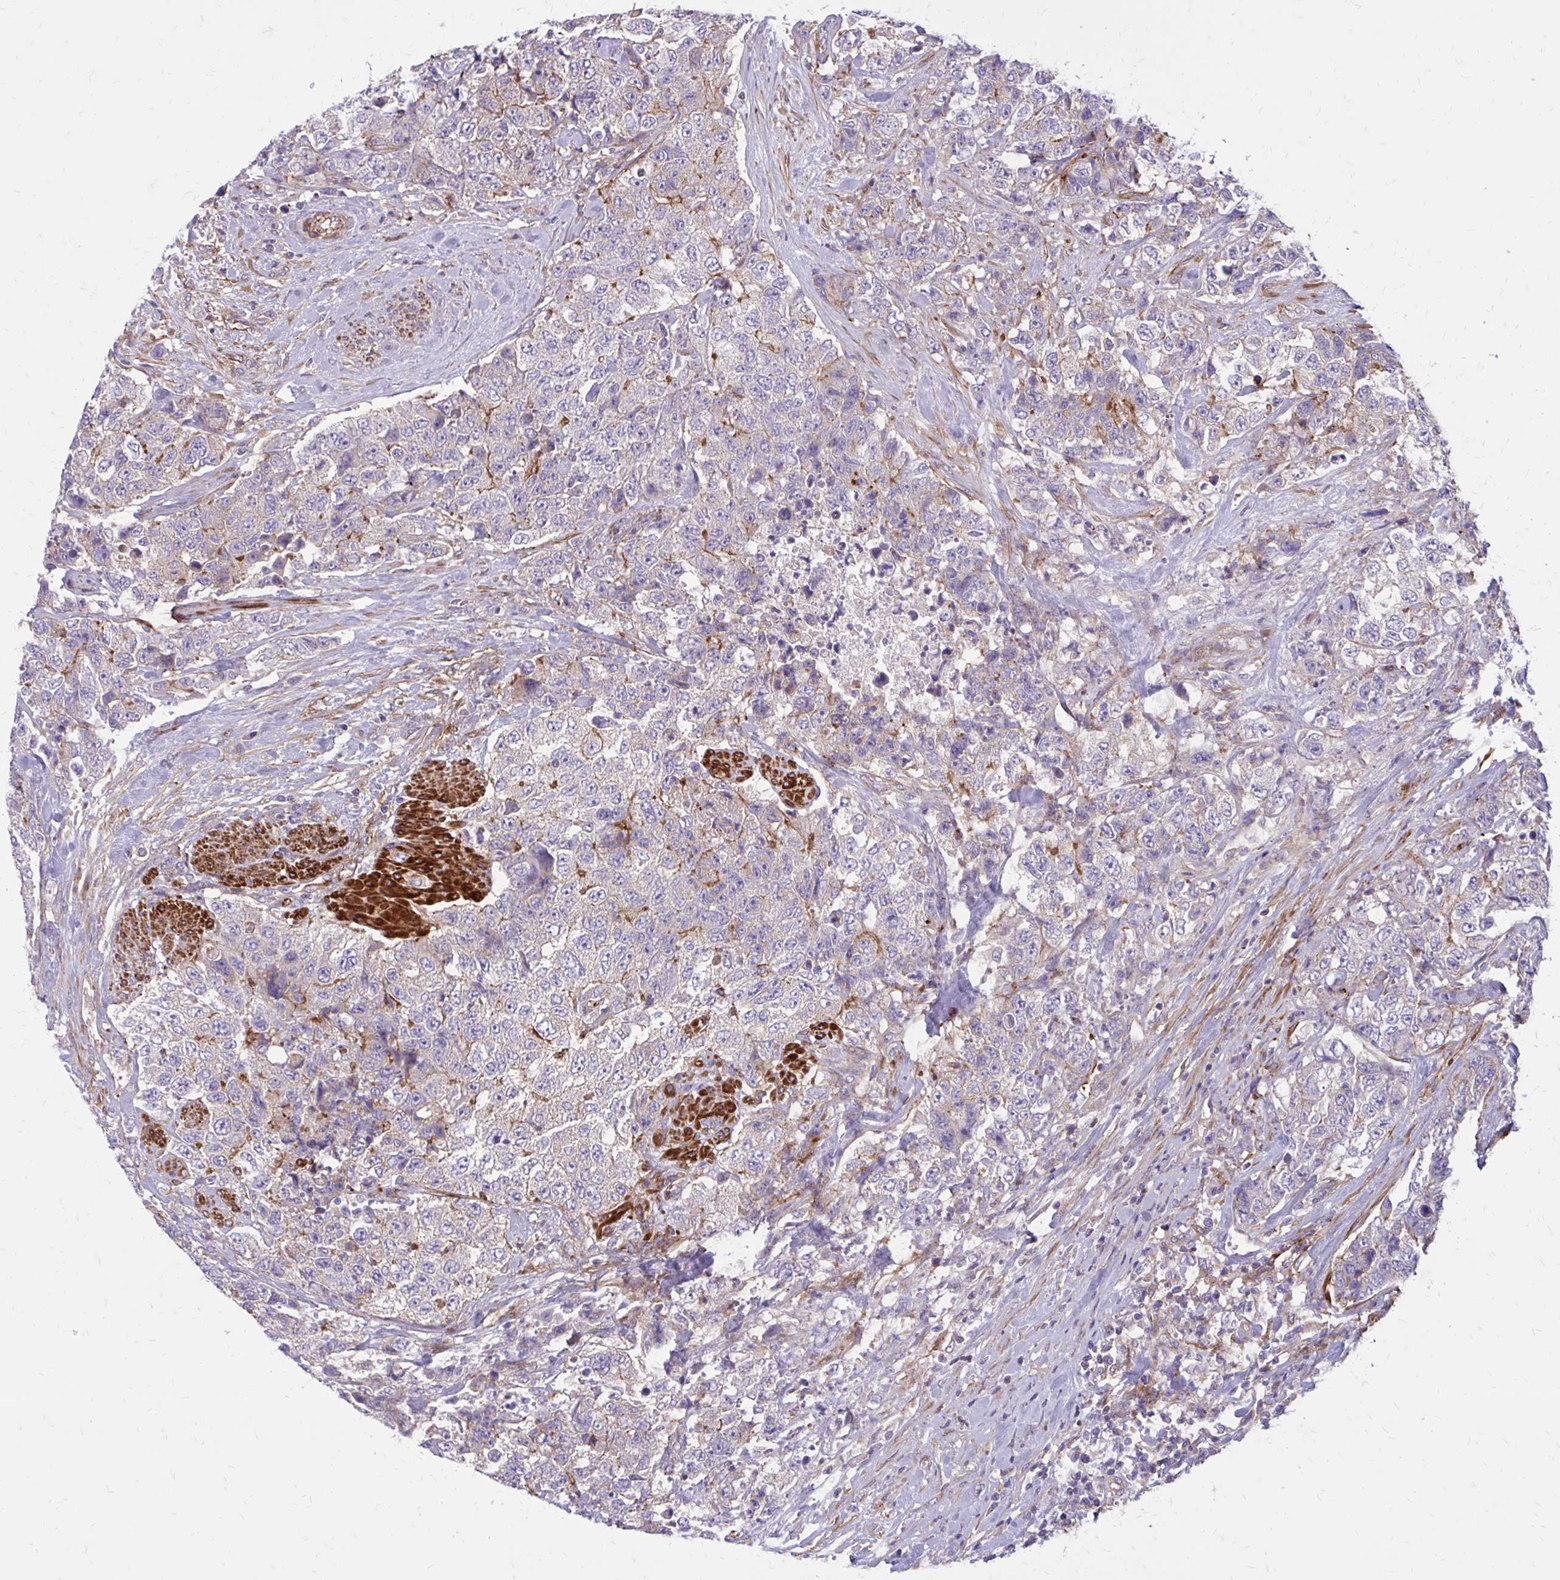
{"staining": {"intensity": "negative", "quantity": "none", "location": "none"}, "tissue": "urothelial cancer", "cell_type": "Tumor cells", "image_type": "cancer", "snomed": [{"axis": "morphology", "description": "Urothelial carcinoma, High grade"}, {"axis": "topography", "description": "Urinary bladder"}], "caption": "Immunohistochemical staining of urothelial carcinoma (high-grade) displays no significant expression in tumor cells.", "gene": "FAP", "patient": {"sex": "female", "age": 78}}